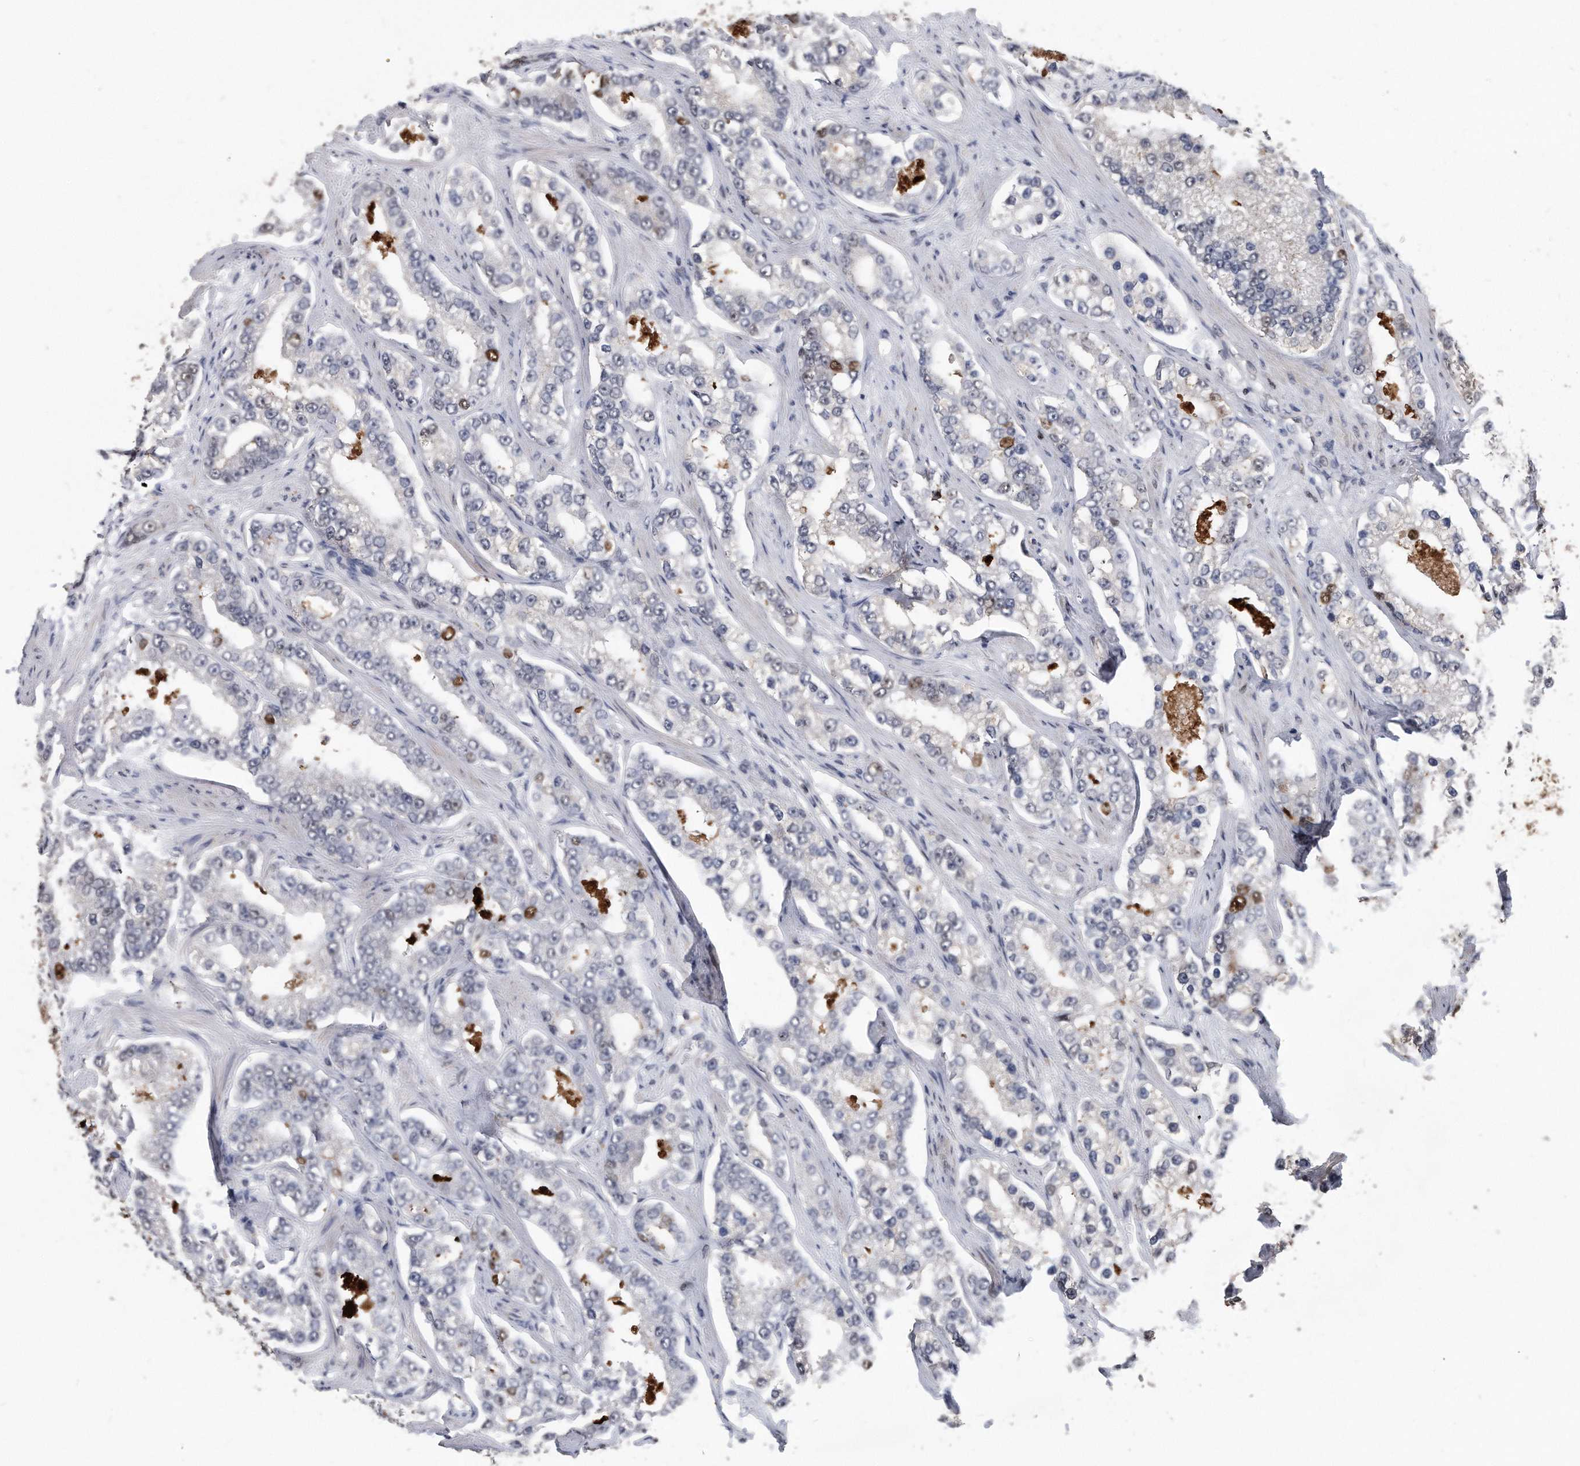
{"staining": {"intensity": "moderate", "quantity": "<25%", "location": "nuclear"}, "tissue": "prostate cancer", "cell_type": "Tumor cells", "image_type": "cancer", "snomed": [{"axis": "morphology", "description": "Normal tissue, NOS"}, {"axis": "morphology", "description": "Adenocarcinoma, High grade"}, {"axis": "topography", "description": "Prostate"}], "caption": "Human prostate cancer (adenocarcinoma (high-grade)) stained with a brown dye shows moderate nuclear positive positivity in approximately <25% of tumor cells.", "gene": "PCNA", "patient": {"sex": "male", "age": 83}}